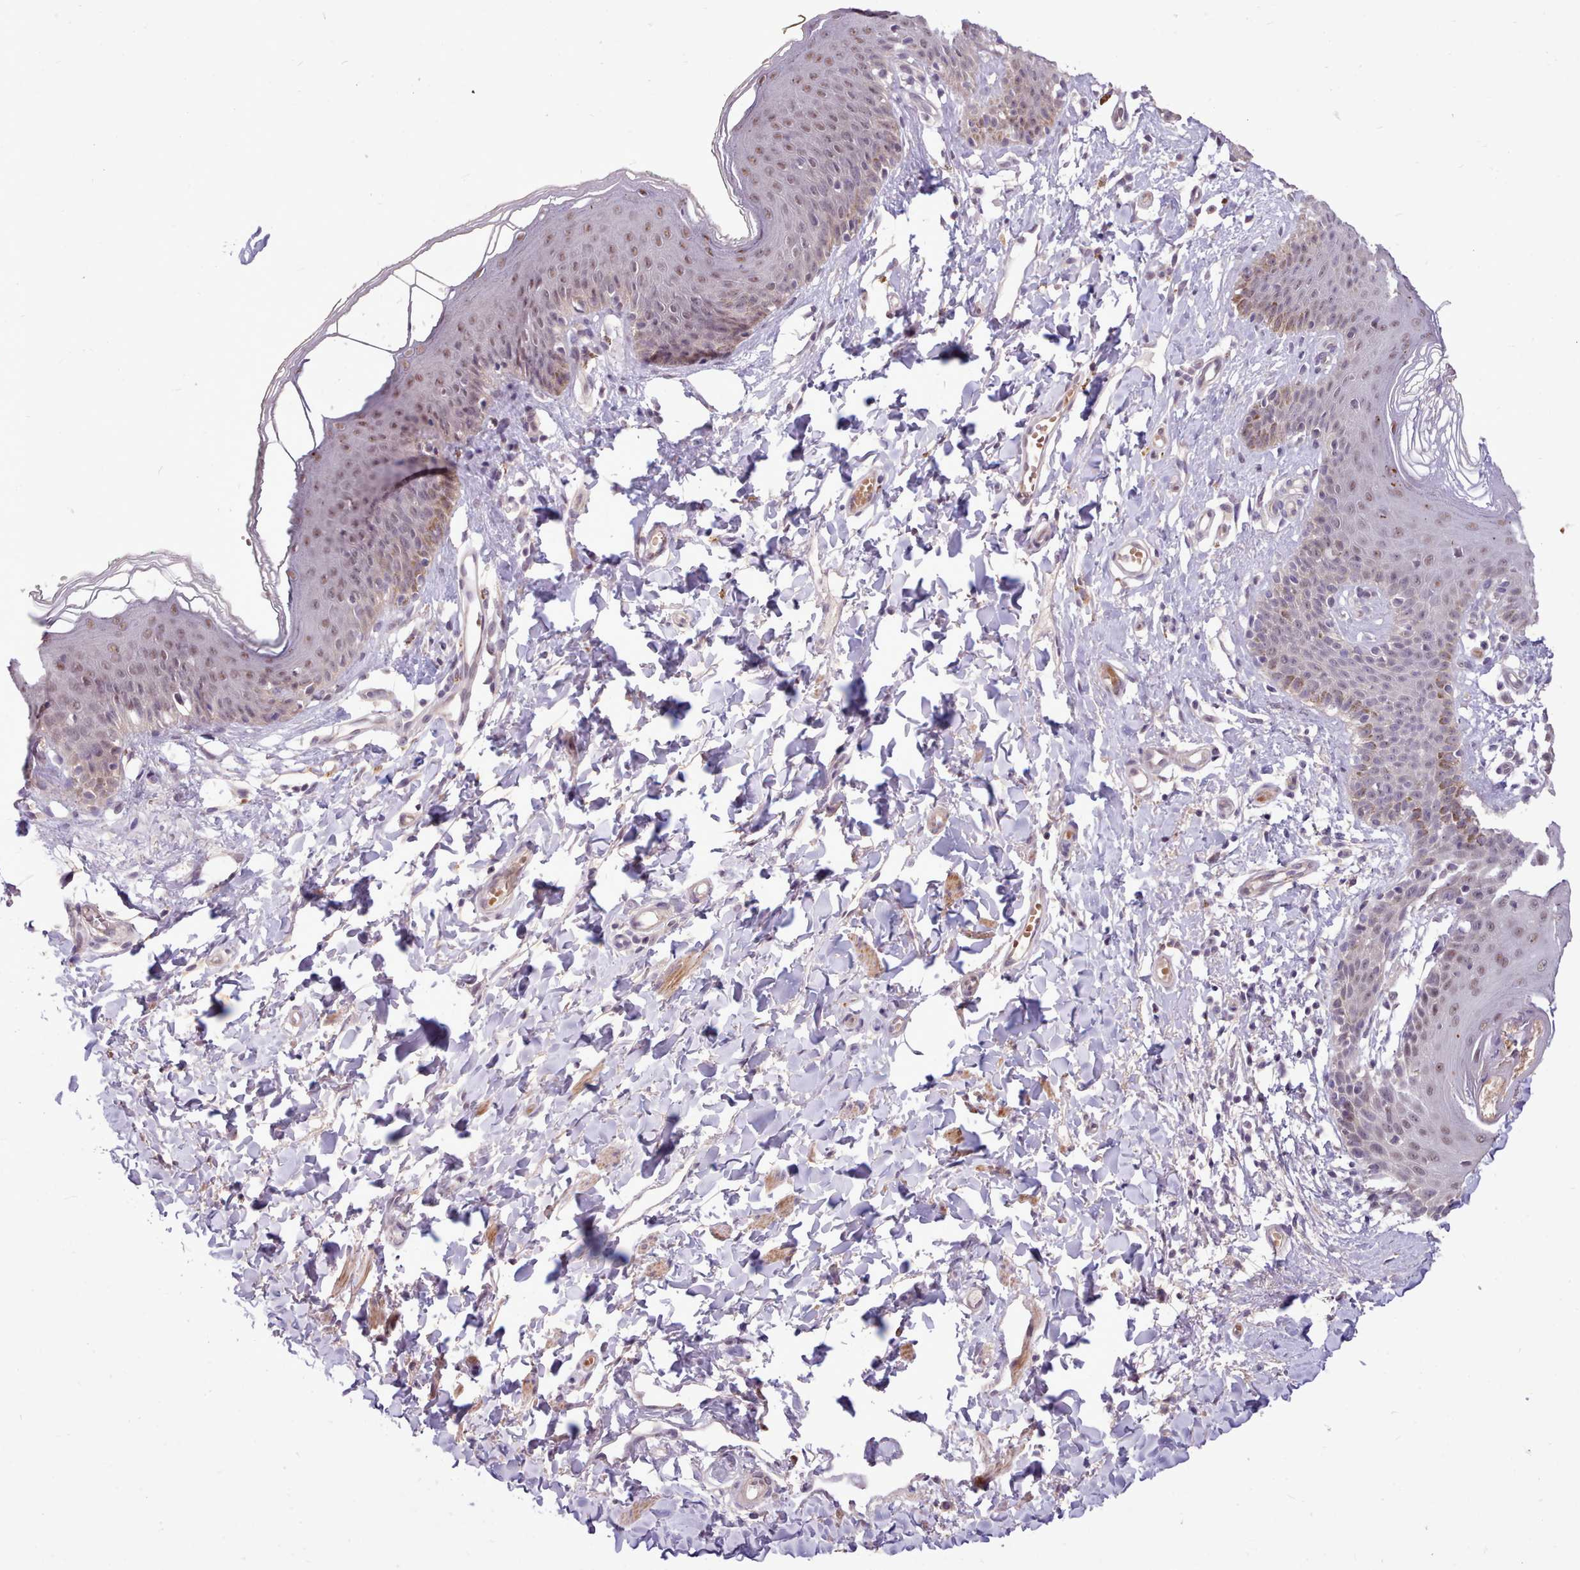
{"staining": {"intensity": "weak", "quantity": "25%-75%", "location": "cytoplasmic/membranous,nuclear"}, "tissue": "skin", "cell_type": "Epidermal cells", "image_type": "normal", "snomed": [{"axis": "morphology", "description": "Normal tissue, NOS"}, {"axis": "topography", "description": "Vulva"}], "caption": "The immunohistochemical stain highlights weak cytoplasmic/membranous,nuclear positivity in epidermal cells of unremarkable skin.", "gene": "ZNF607", "patient": {"sex": "female", "age": 66}}